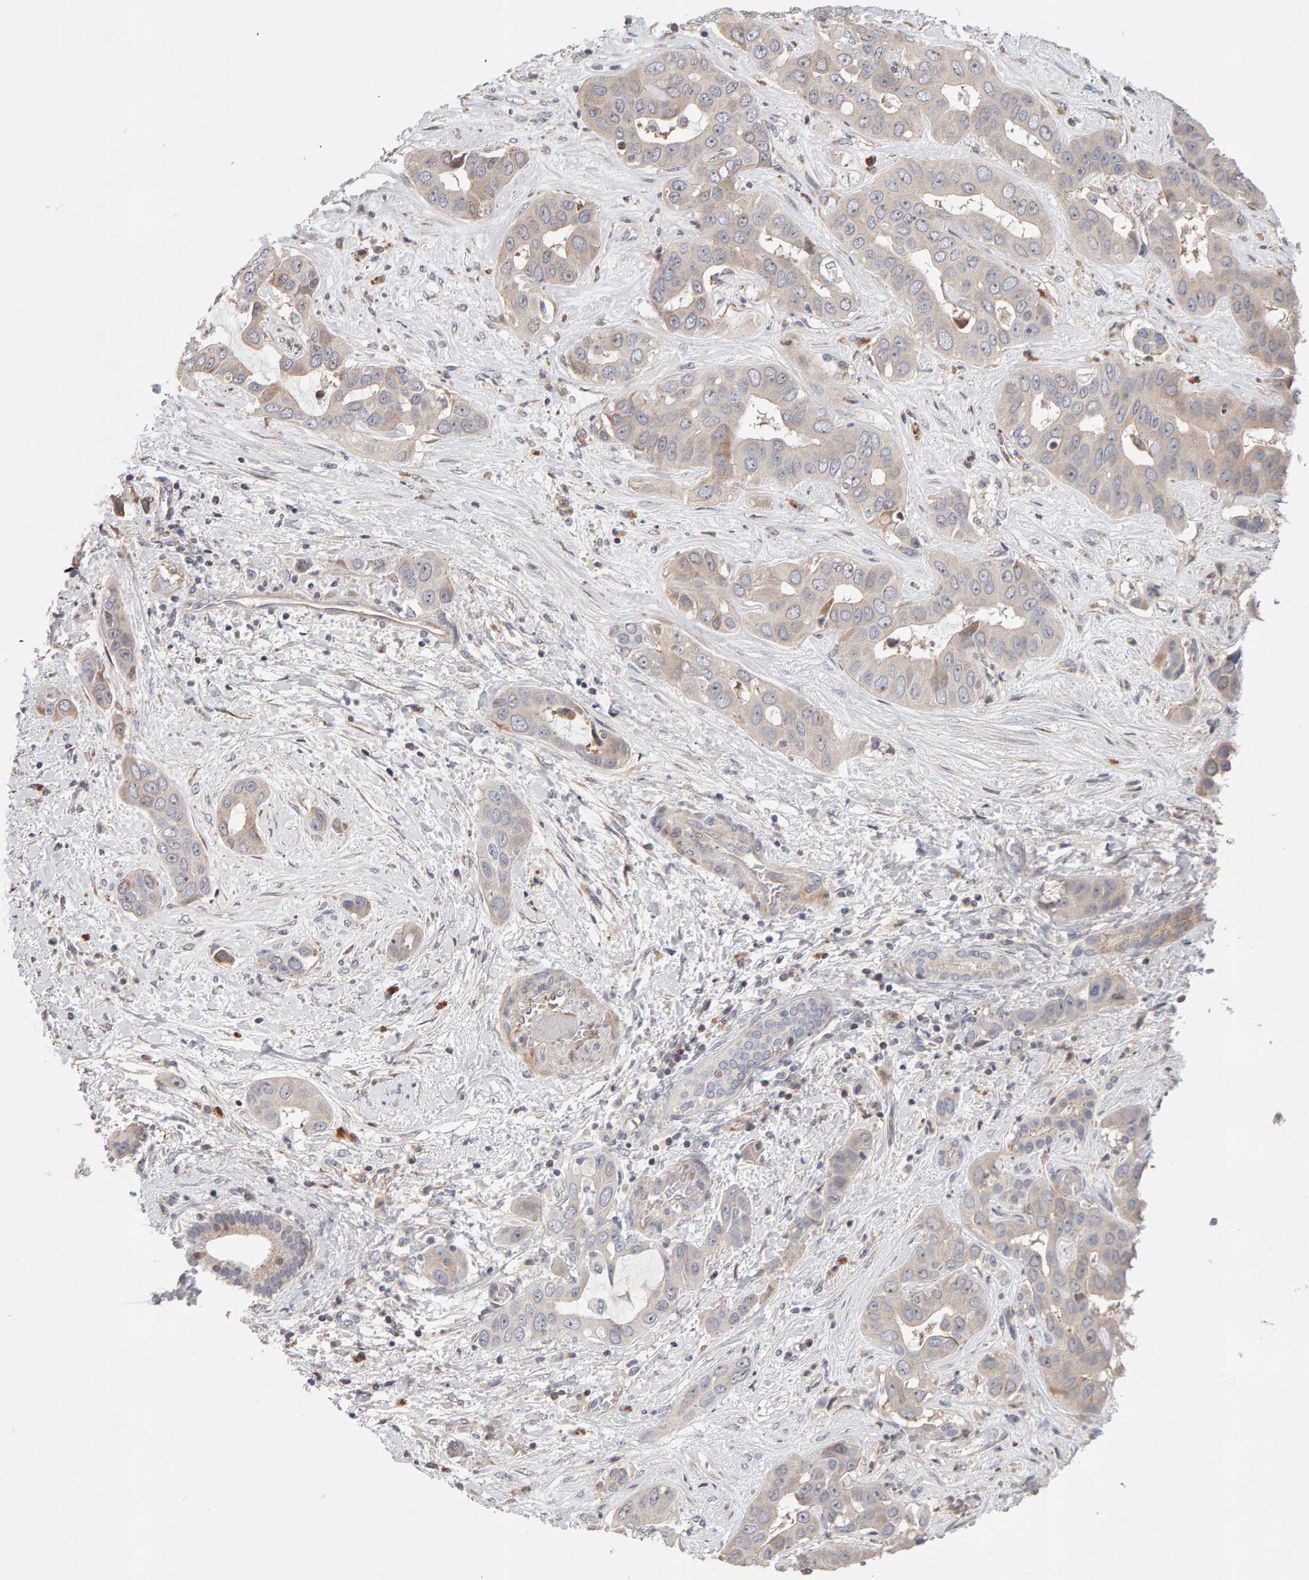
{"staining": {"intensity": "weak", "quantity": "<25%", "location": "cytoplasmic/membranous"}, "tissue": "liver cancer", "cell_type": "Tumor cells", "image_type": "cancer", "snomed": [{"axis": "morphology", "description": "Cholangiocarcinoma"}, {"axis": "topography", "description": "Liver"}], "caption": "This is an immunohistochemistry micrograph of liver cancer. There is no positivity in tumor cells.", "gene": "LZTS1", "patient": {"sex": "female", "age": 52}}